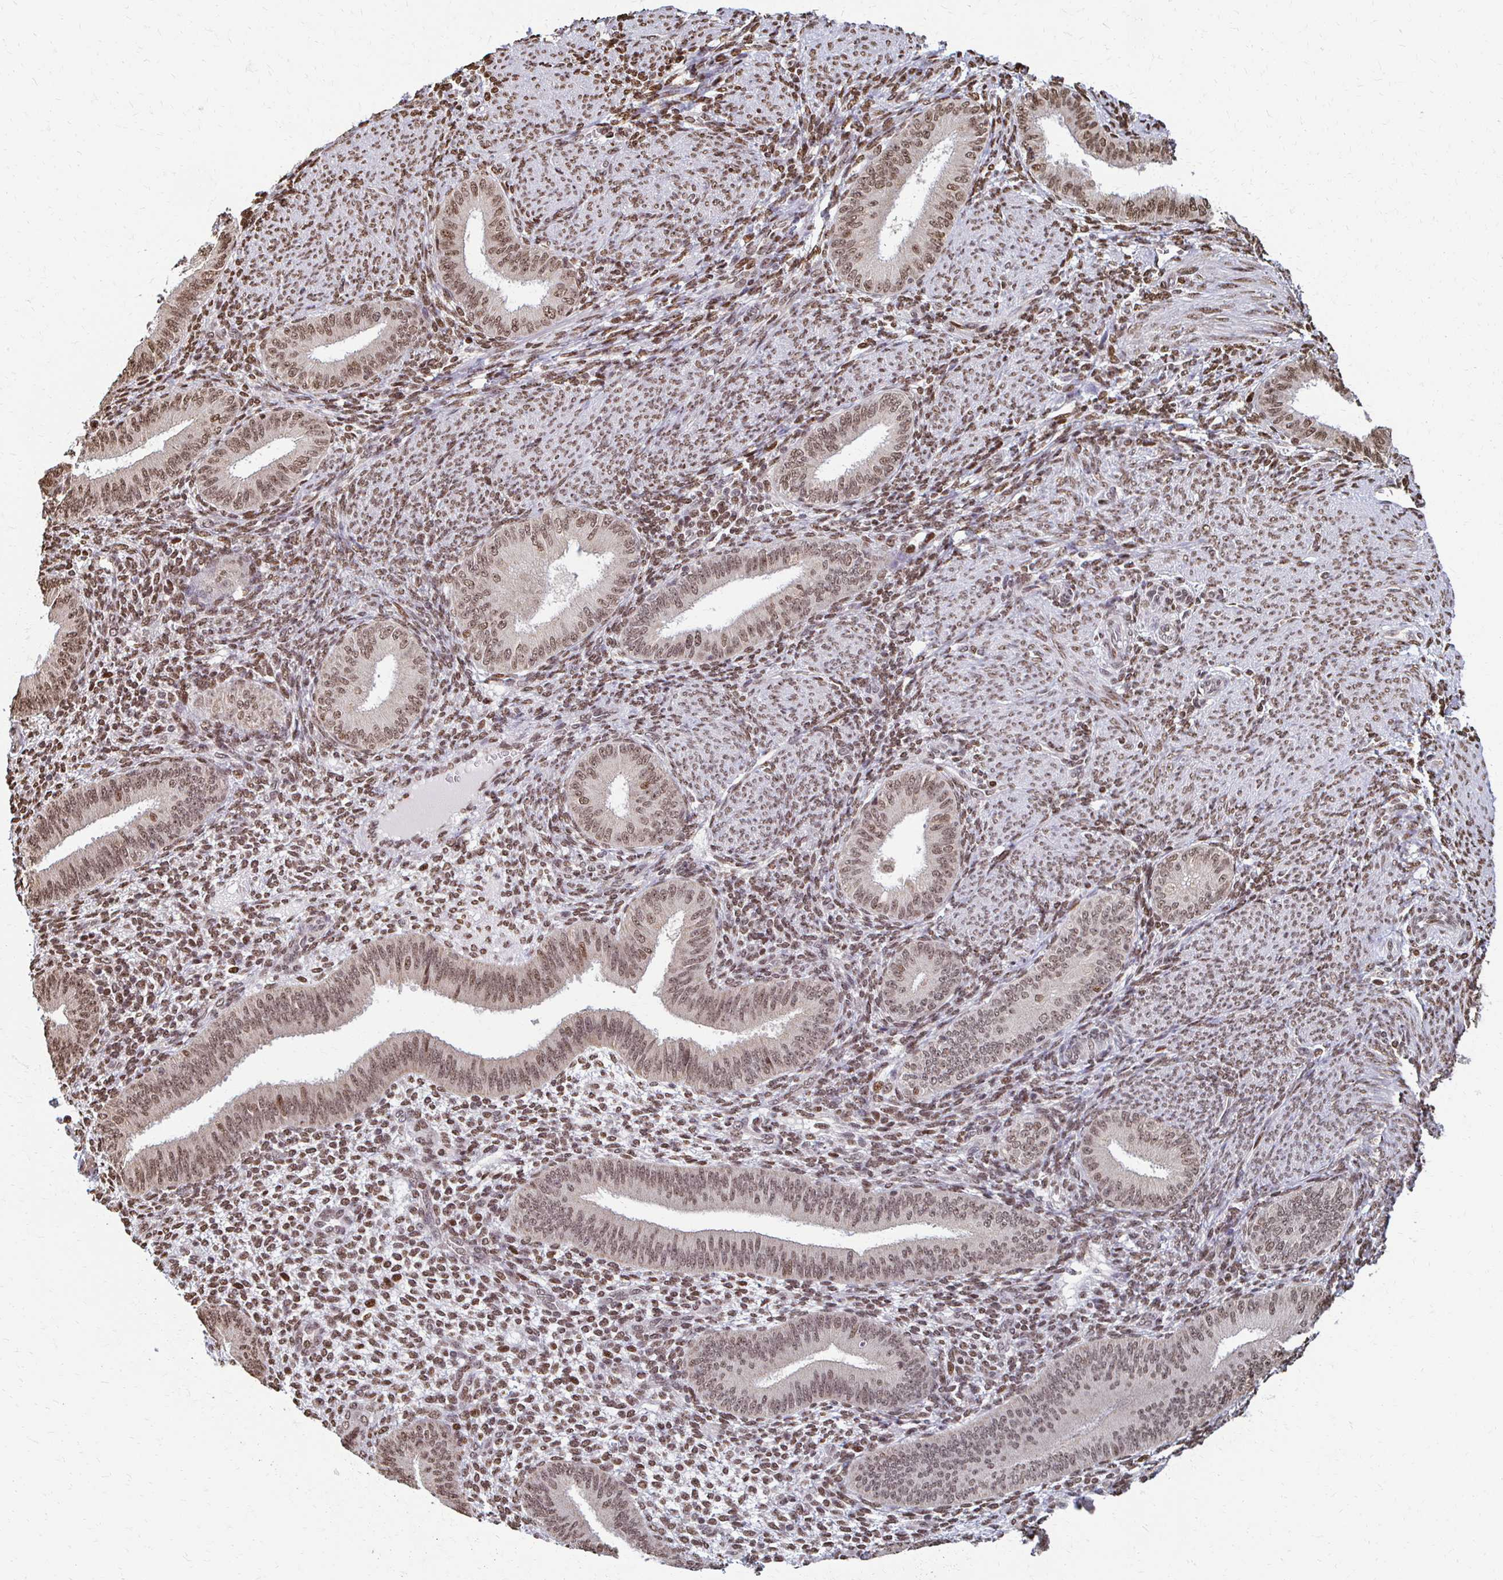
{"staining": {"intensity": "moderate", "quantity": ">75%", "location": "nuclear"}, "tissue": "endometrium", "cell_type": "Cells in endometrial stroma", "image_type": "normal", "snomed": [{"axis": "morphology", "description": "Normal tissue, NOS"}, {"axis": "topography", "description": "Endometrium"}], "caption": "Immunohistochemistry (IHC) (DAB) staining of unremarkable human endometrium displays moderate nuclear protein expression in approximately >75% of cells in endometrial stroma.", "gene": "HOXA9", "patient": {"sex": "female", "age": 39}}